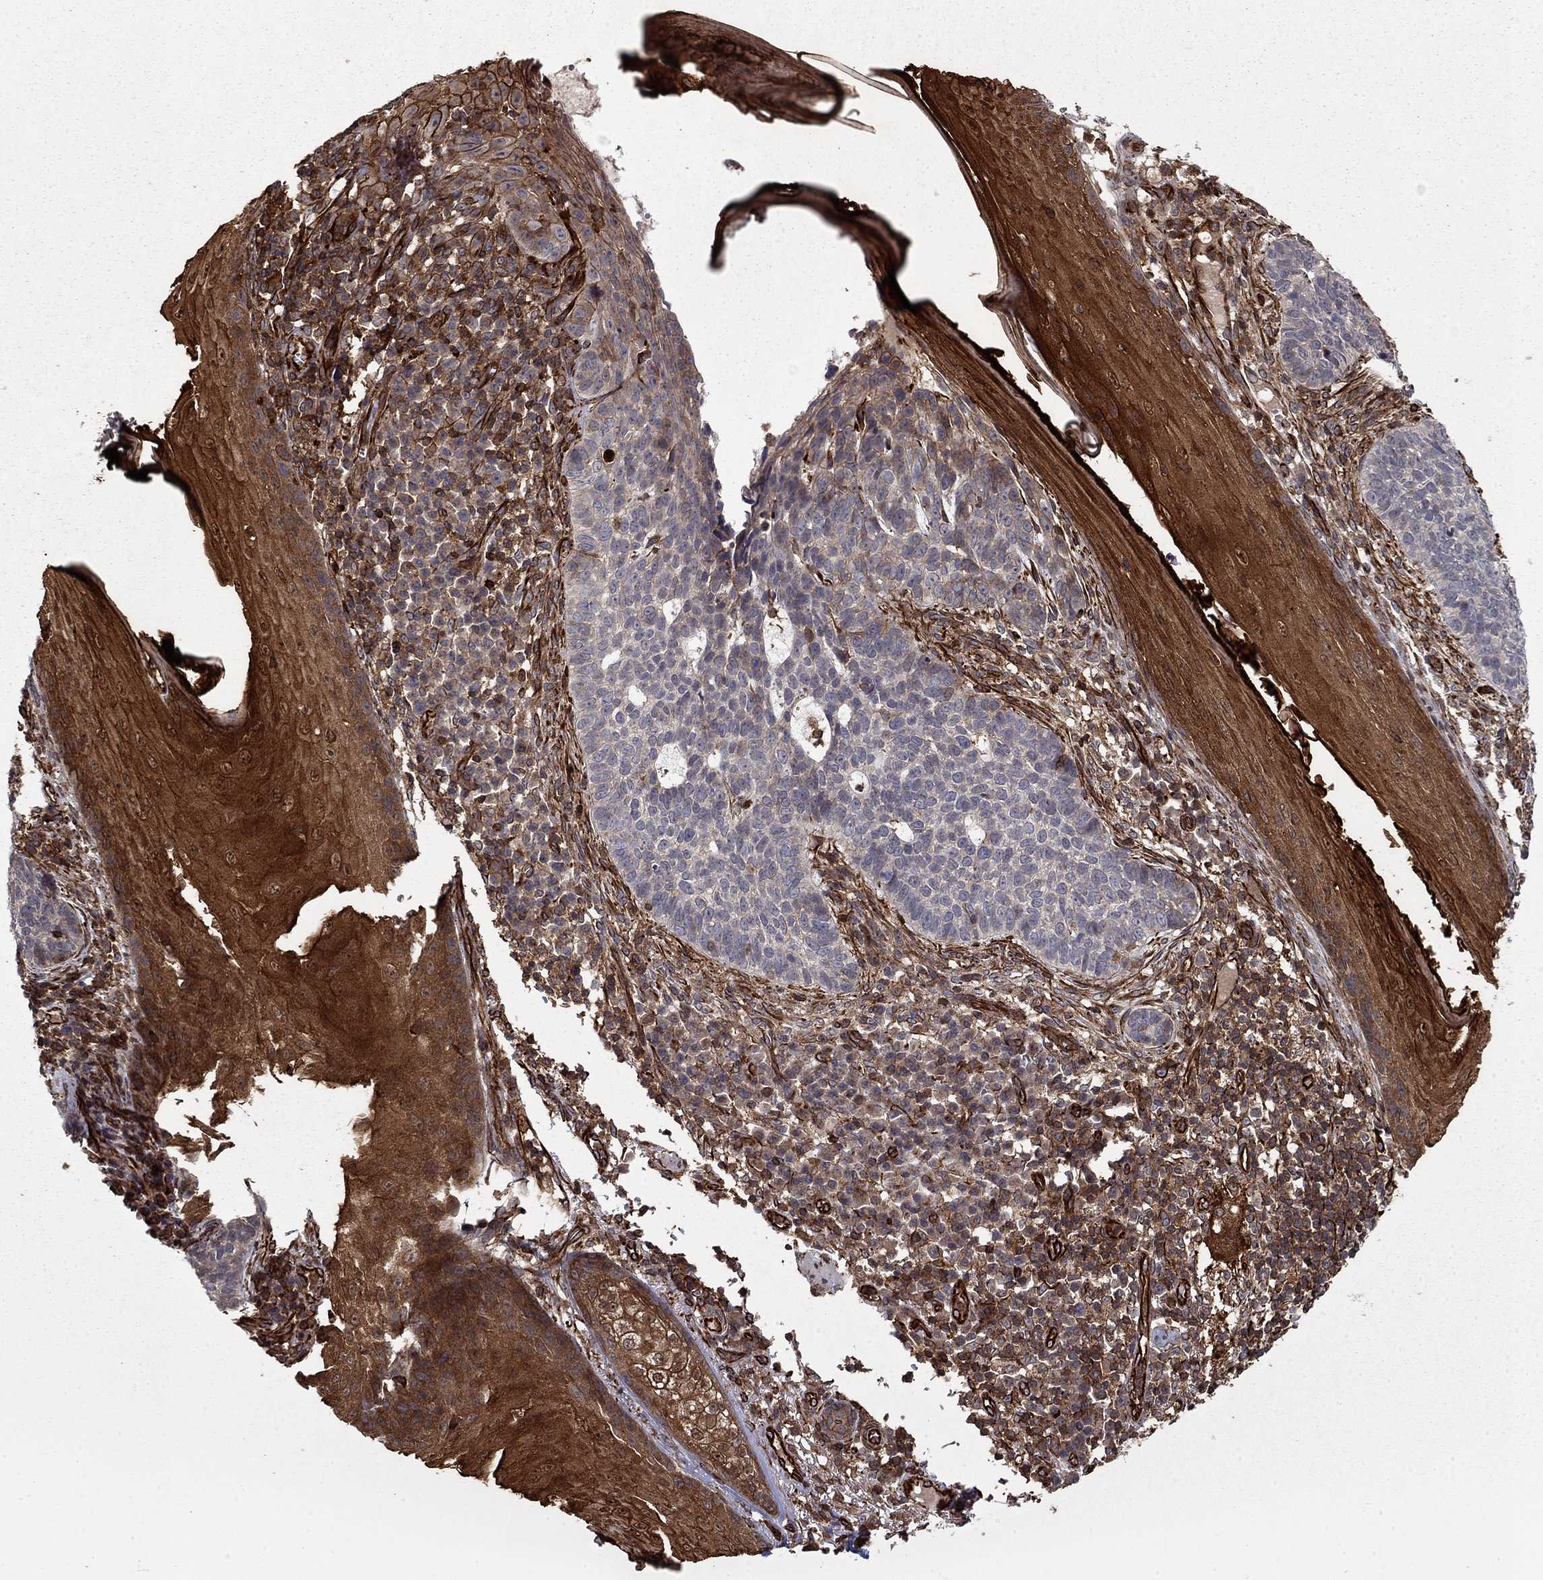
{"staining": {"intensity": "negative", "quantity": "none", "location": "none"}, "tissue": "skin cancer", "cell_type": "Tumor cells", "image_type": "cancer", "snomed": [{"axis": "morphology", "description": "Basal cell carcinoma"}, {"axis": "topography", "description": "Skin"}], "caption": "IHC histopathology image of neoplastic tissue: skin cancer (basal cell carcinoma) stained with DAB (3,3'-diaminobenzidine) shows no significant protein expression in tumor cells.", "gene": "ADM", "patient": {"sex": "female", "age": 69}}